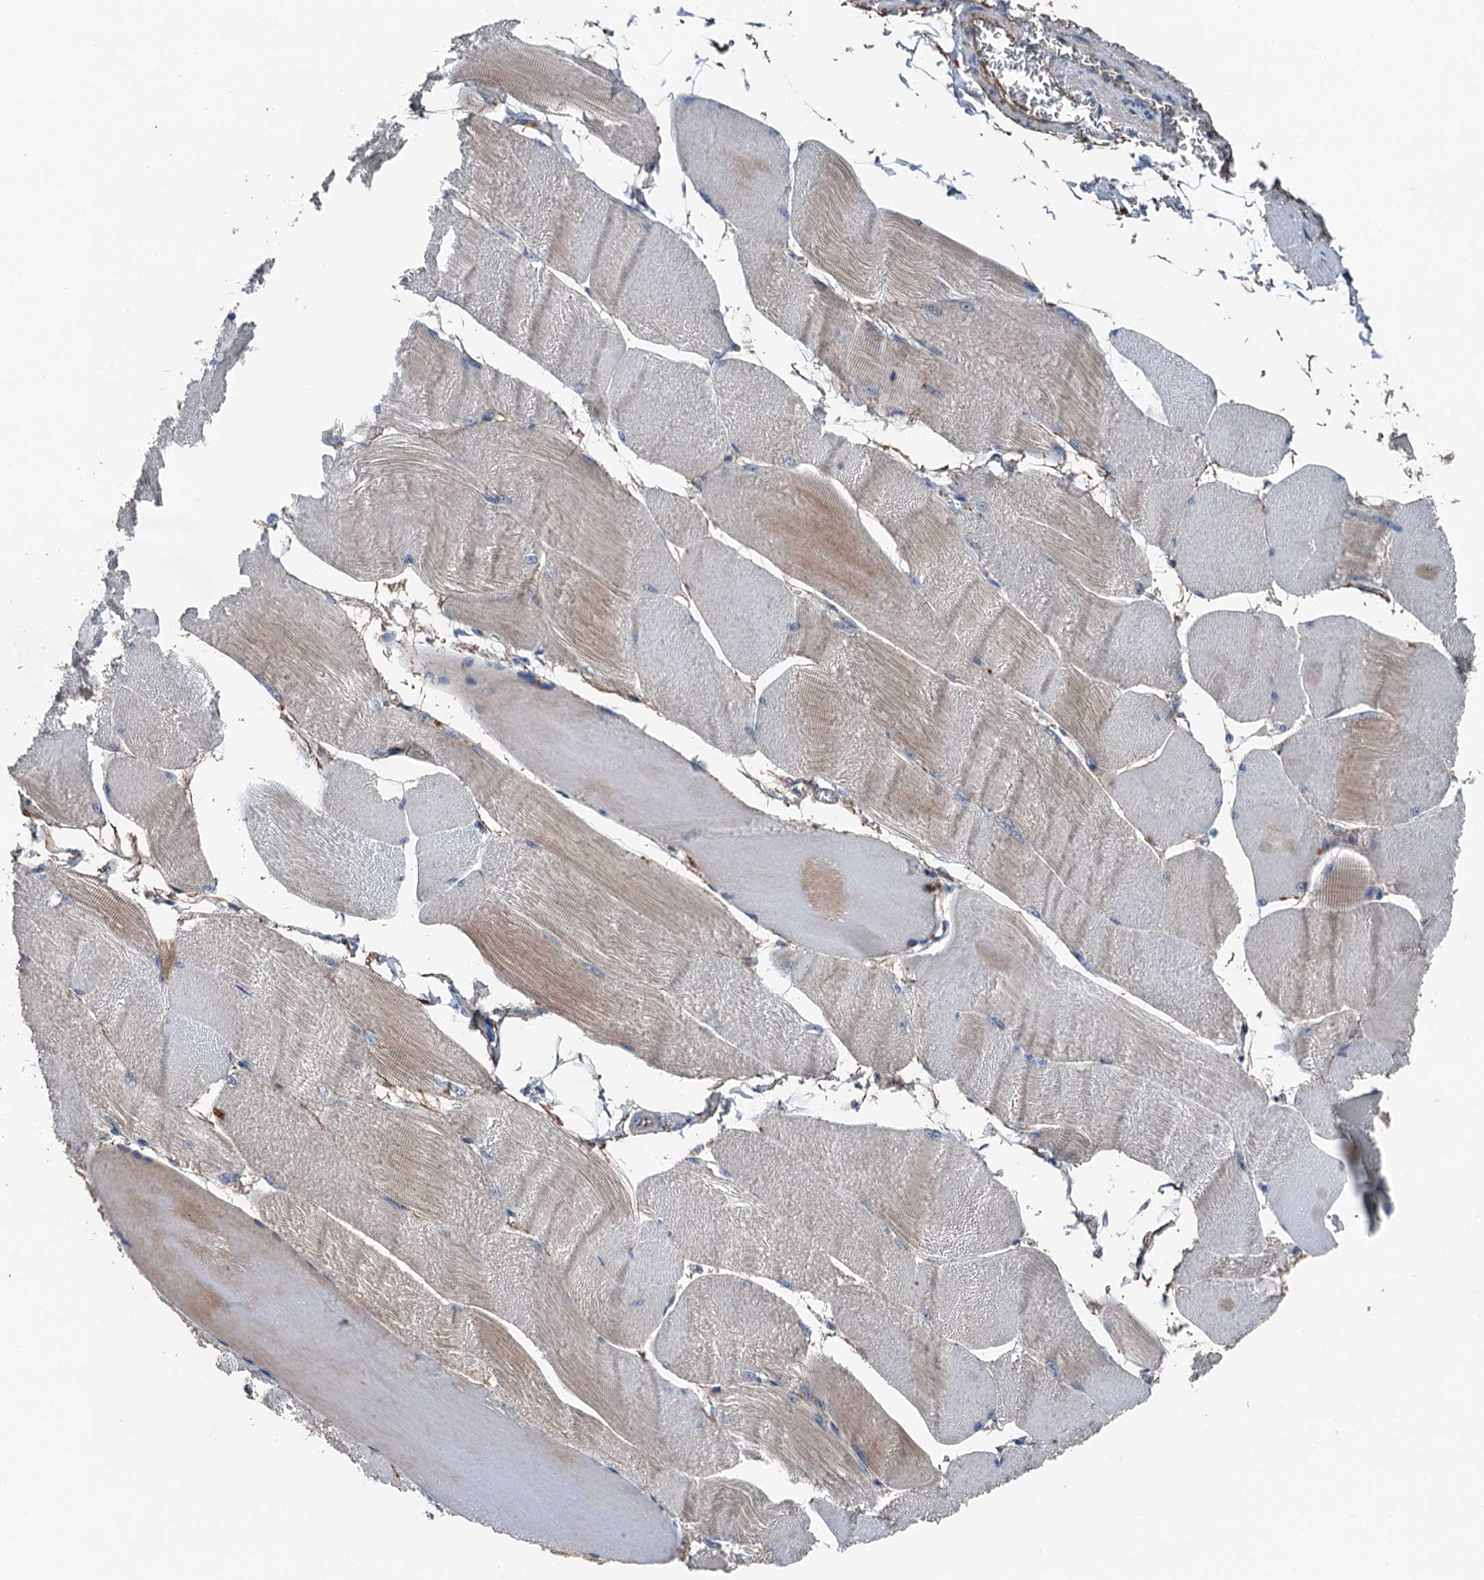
{"staining": {"intensity": "weak", "quantity": "25%-75%", "location": "cytoplasmic/membranous"}, "tissue": "skeletal muscle", "cell_type": "Myocytes", "image_type": "normal", "snomed": [{"axis": "morphology", "description": "Normal tissue, NOS"}, {"axis": "morphology", "description": "Basal cell carcinoma"}, {"axis": "topography", "description": "Skeletal muscle"}], "caption": "A brown stain labels weak cytoplasmic/membranous staining of a protein in myocytes of benign skeletal muscle. The staining is performed using DAB brown chromogen to label protein expression. The nuclei are counter-stained blue using hematoxylin.", "gene": "SLC2A10", "patient": {"sex": "female", "age": 64}}